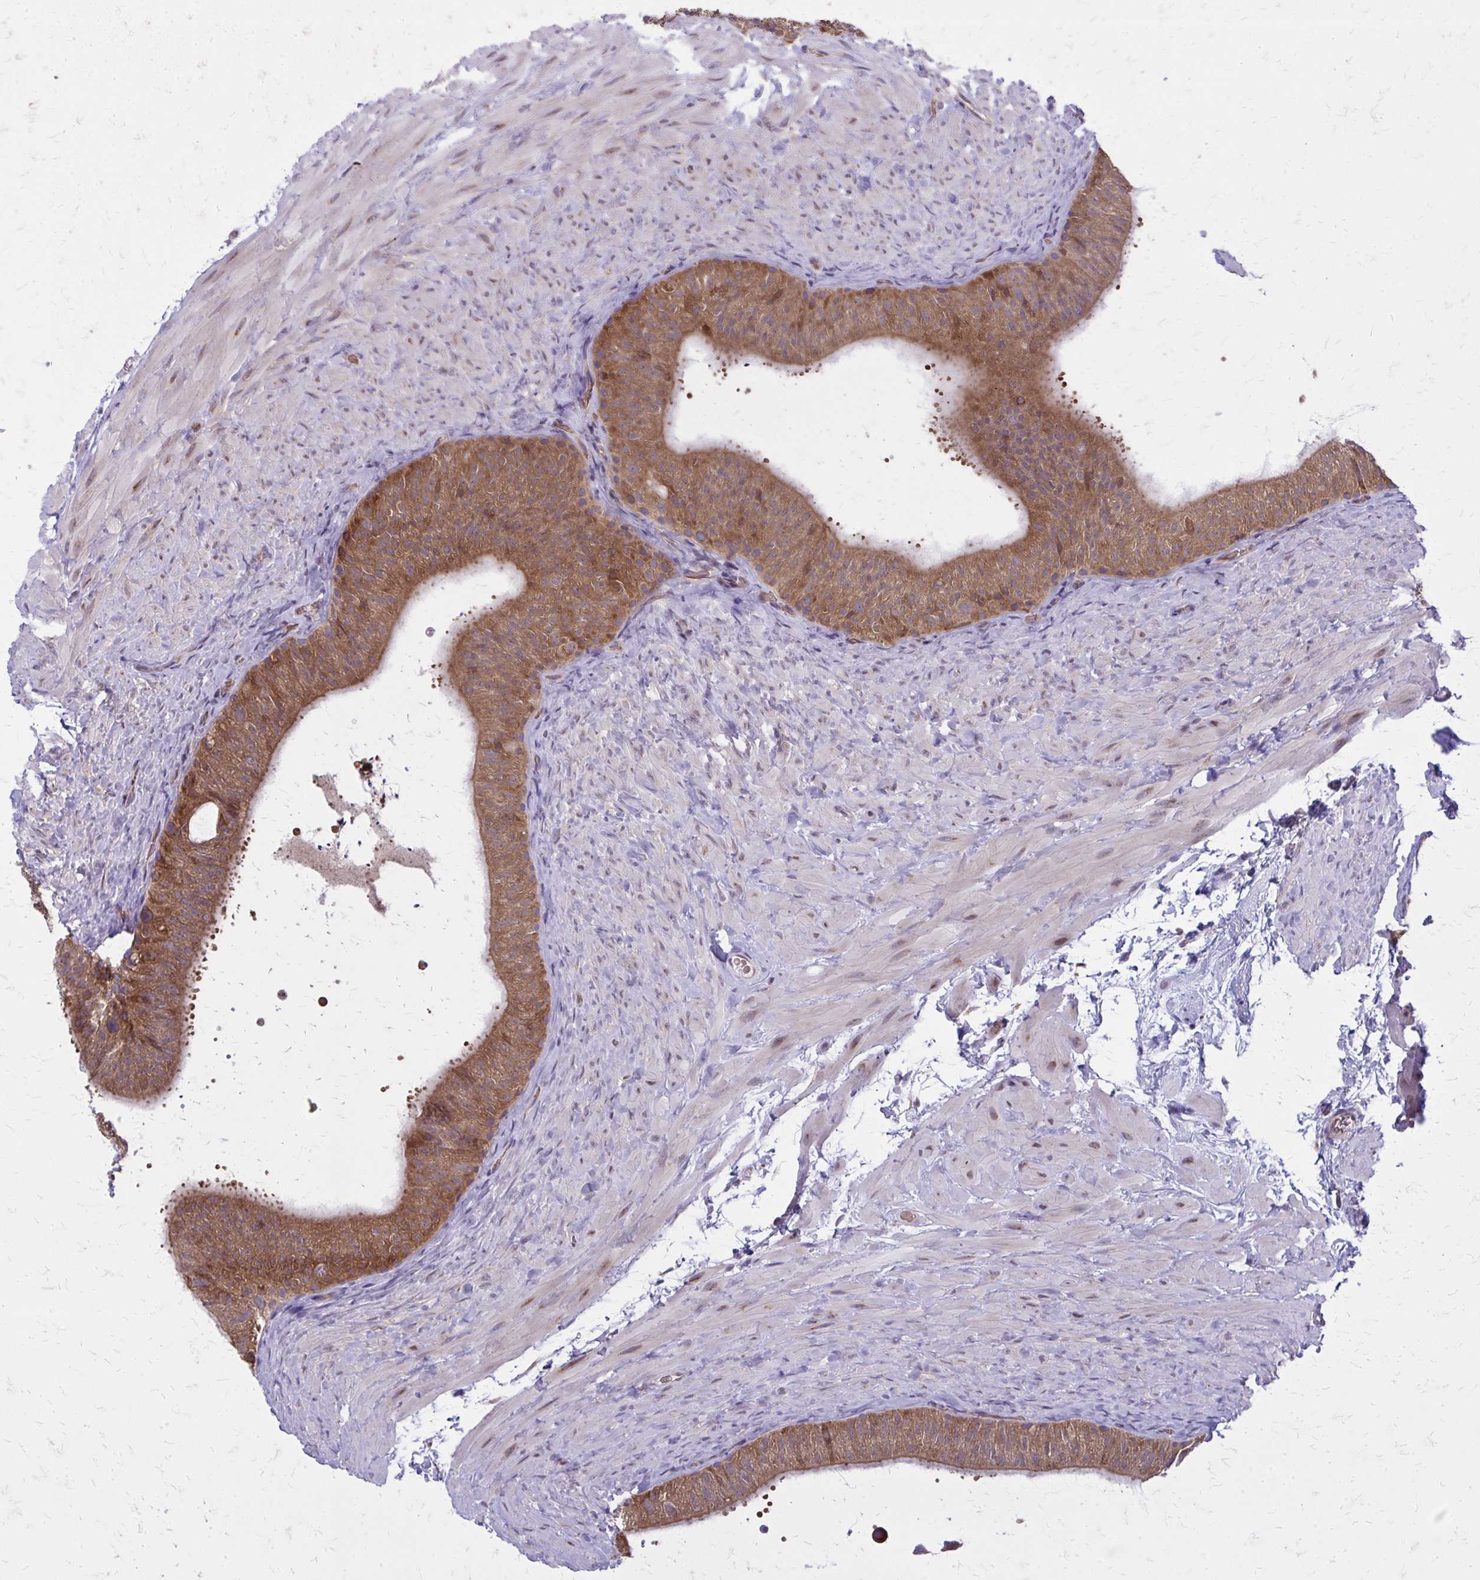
{"staining": {"intensity": "strong", "quantity": ">75%", "location": "cytoplasmic/membranous"}, "tissue": "epididymis", "cell_type": "Glandular cells", "image_type": "normal", "snomed": [{"axis": "morphology", "description": "Normal tissue, NOS"}, {"axis": "topography", "description": "Epididymis, spermatic cord, NOS"}, {"axis": "topography", "description": "Epididymis"}], "caption": "Immunohistochemistry histopathology image of normal human epididymis stained for a protein (brown), which demonstrates high levels of strong cytoplasmic/membranous positivity in about >75% of glandular cells.", "gene": "PDK4", "patient": {"sex": "male", "age": 31}}